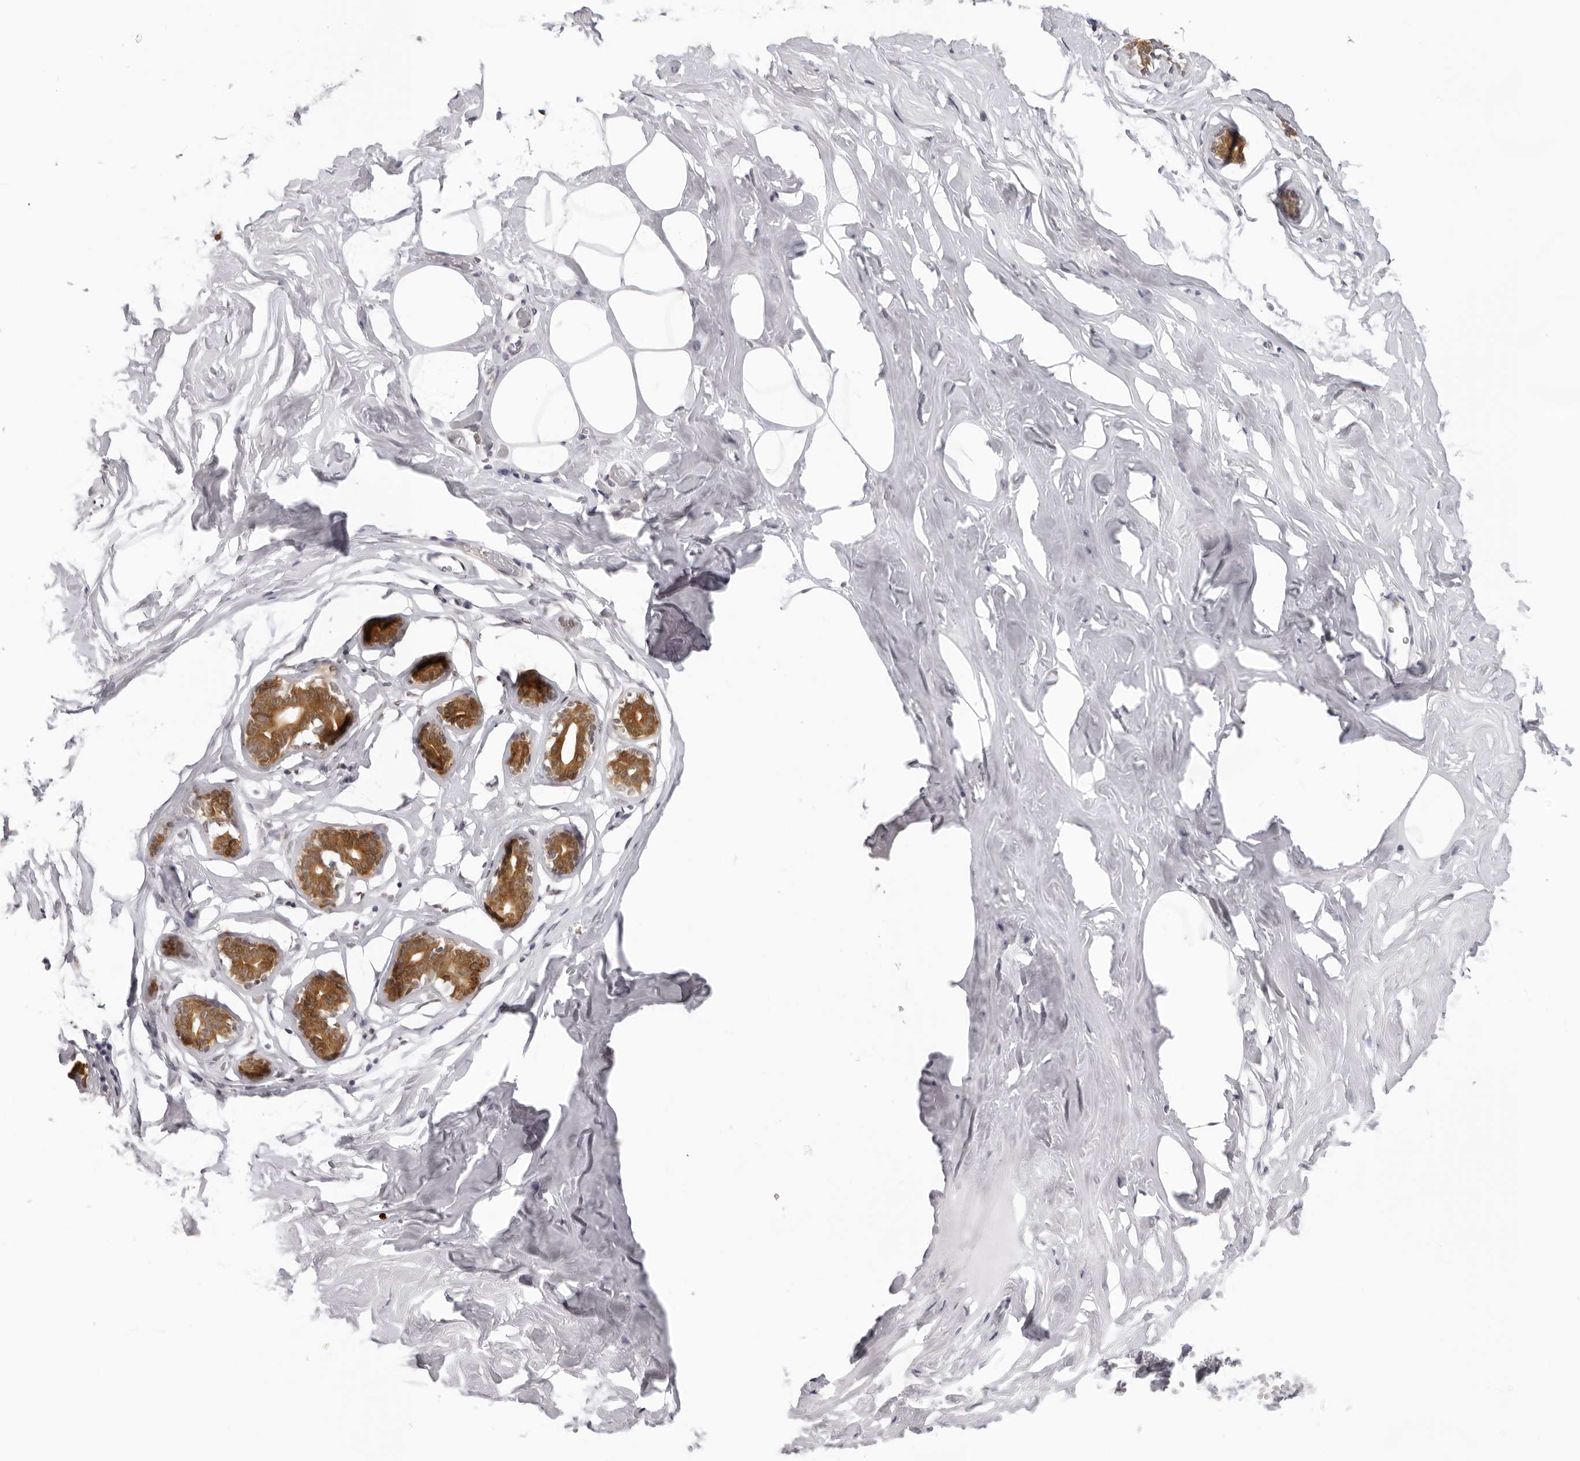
{"staining": {"intensity": "negative", "quantity": "none", "location": "none"}, "tissue": "adipose tissue", "cell_type": "Adipocytes", "image_type": "normal", "snomed": [{"axis": "morphology", "description": "Normal tissue, NOS"}, {"axis": "morphology", "description": "Fibrosis, NOS"}, {"axis": "topography", "description": "Breast"}, {"axis": "topography", "description": "Adipose tissue"}], "caption": "DAB immunohistochemical staining of benign adipose tissue demonstrates no significant expression in adipocytes. The staining is performed using DAB (3,3'-diaminobenzidine) brown chromogen with nuclei counter-stained in using hematoxylin.", "gene": "WDR77", "patient": {"sex": "female", "age": 39}}